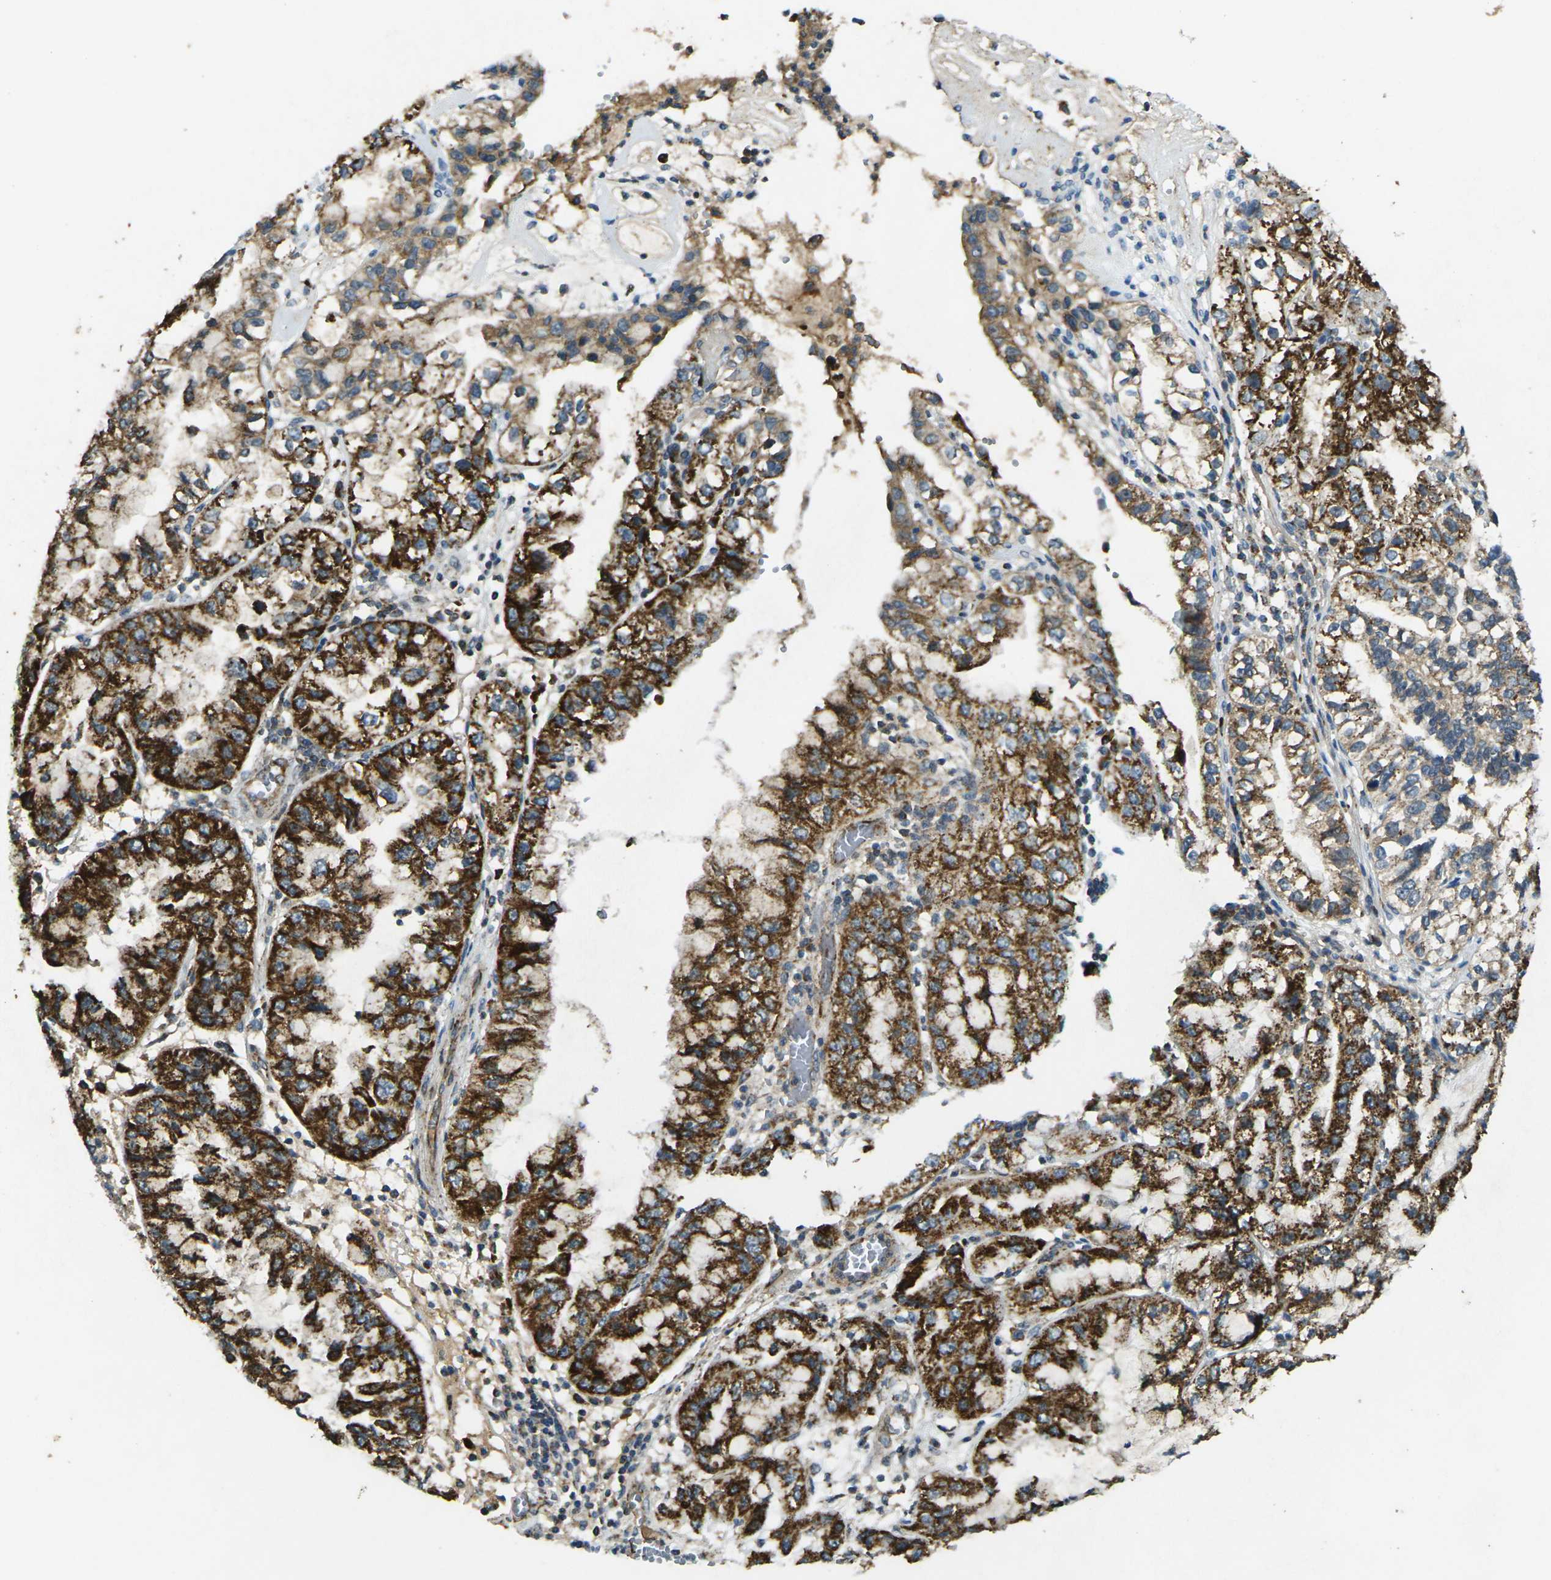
{"staining": {"intensity": "strong", "quantity": ">75%", "location": "cytoplasmic/membranous"}, "tissue": "liver cancer", "cell_type": "Tumor cells", "image_type": "cancer", "snomed": [{"axis": "morphology", "description": "Cholangiocarcinoma"}, {"axis": "topography", "description": "Liver"}], "caption": "Strong cytoplasmic/membranous protein positivity is identified in approximately >75% of tumor cells in liver cancer. Using DAB (3,3'-diaminobenzidine) (brown) and hematoxylin (blue) stains, captured at high magnification using brightfield microscopy.", "gene": "IGF1R", "patient": {"sex": "female", "age": 79}}